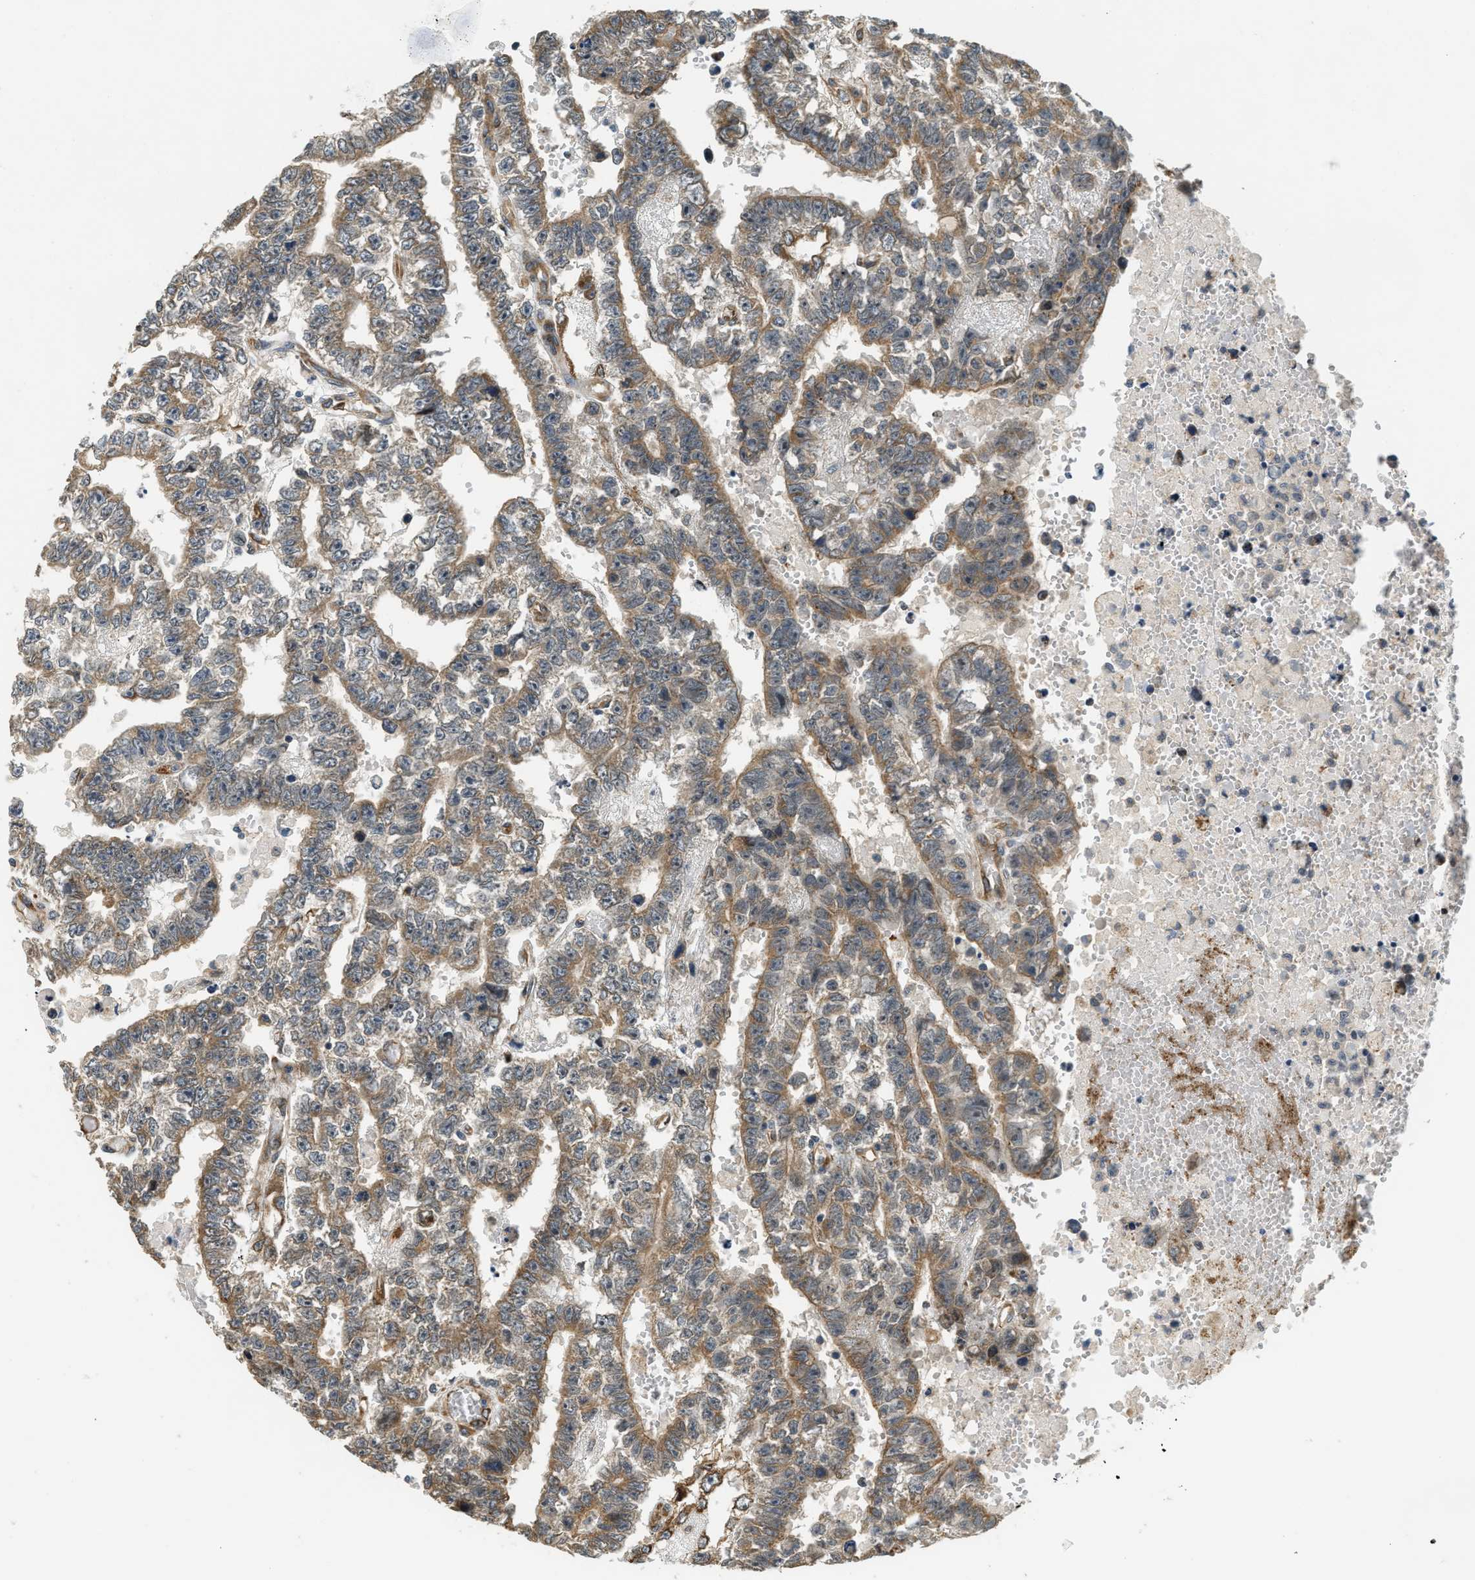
{"staining": {"intensity": "moderate", "quantity": ">75%", "location": "cytoplasmic/membranous"}, "tissue": "testis cancer", "cell_type": "Tumor cells", "image_type": "cancer", "snomed": [{"axis": "morphology", "description": "Carcinoma, Embryonal, NOS"}, {"axis": "topography", "description": "Testis"}], "caption": "Moderate cytoplasmic/membranous positivity for a protein is seen in about >75% of tumor cells of testis embryonal carcinoma using immunohistochemistry.", "gene": "ALOX12", "patient": {"sex": "male", "age": 25}}